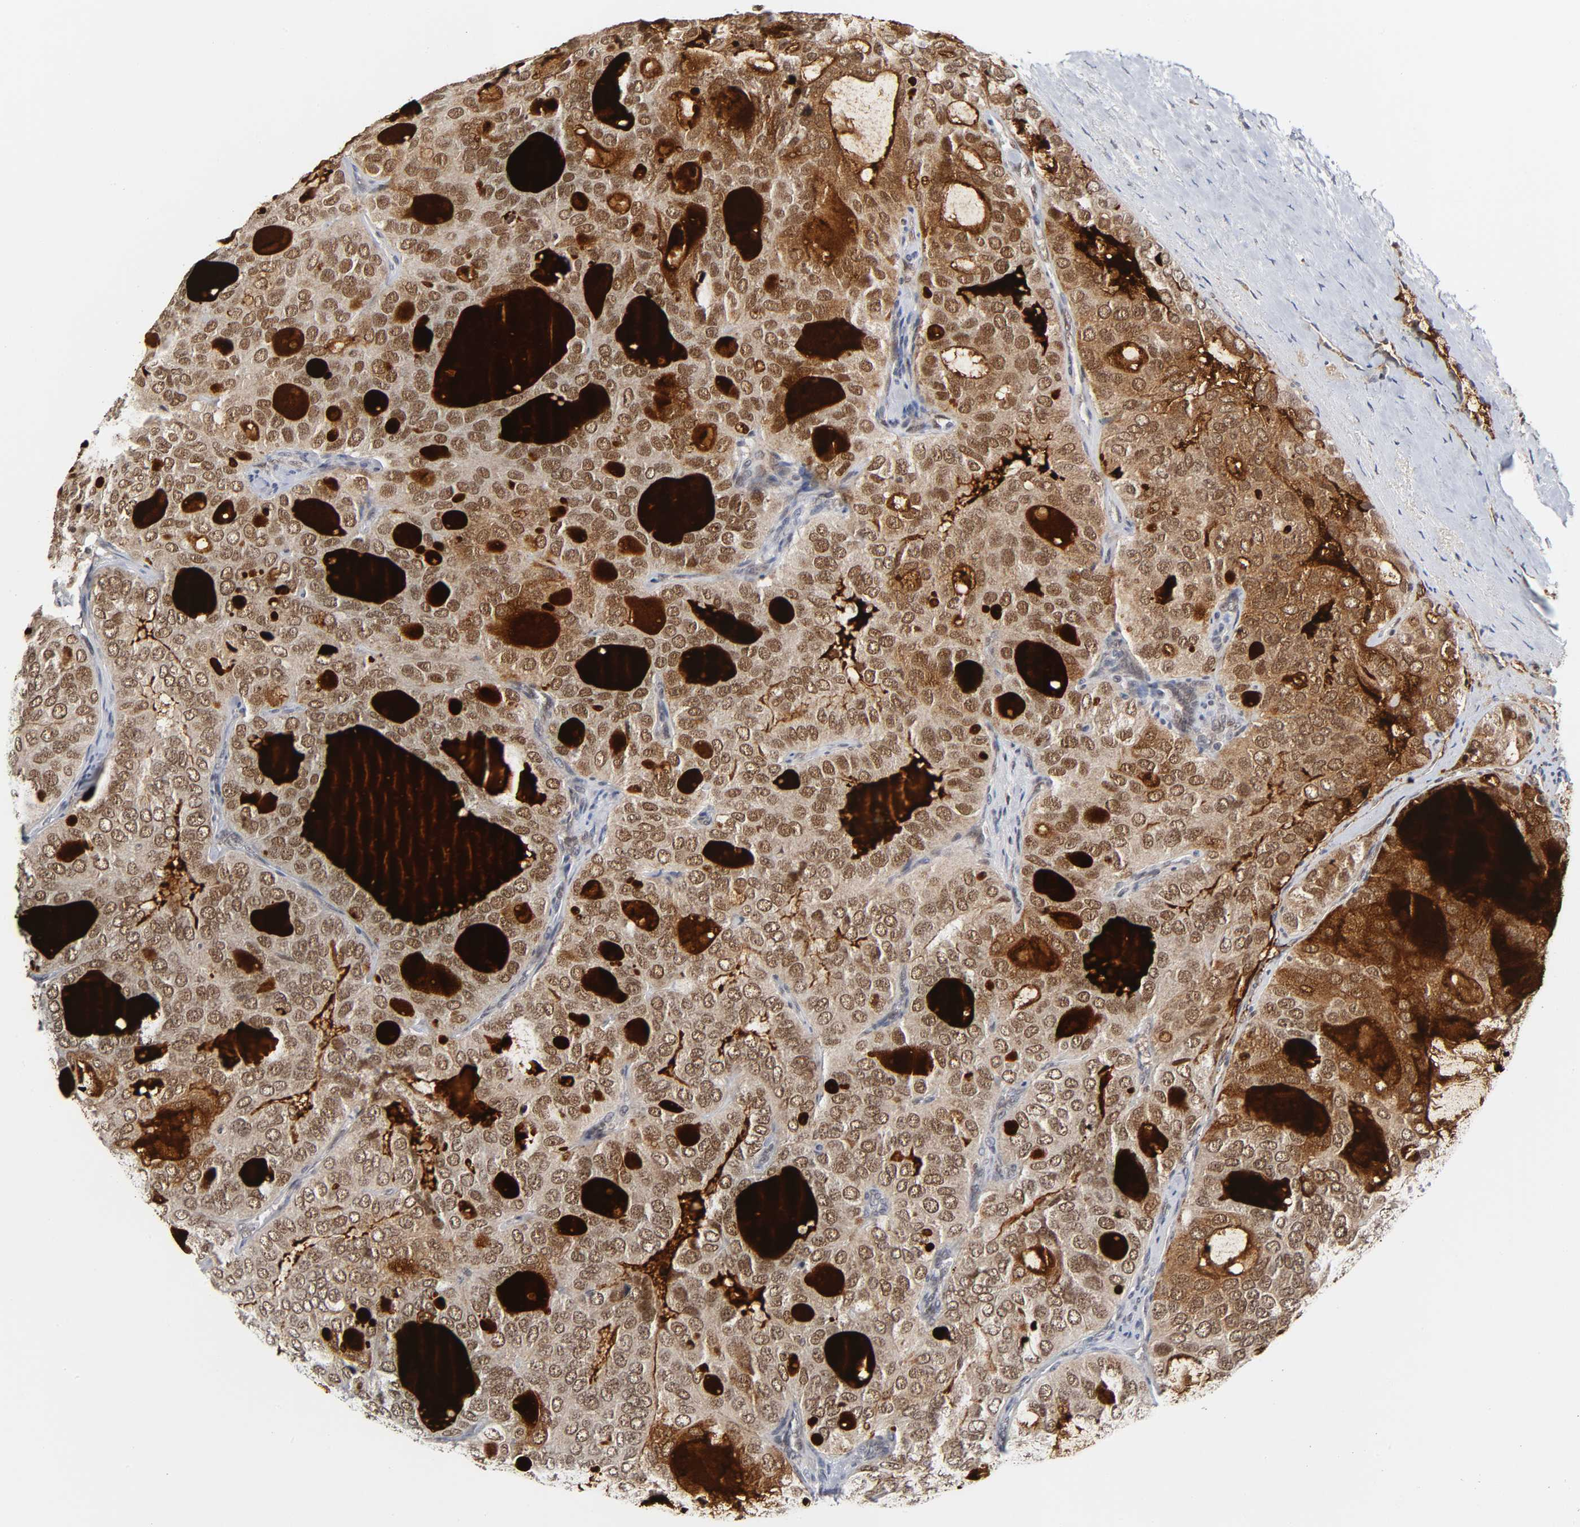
{"staining": {"intensity": "strong", "quantity": ">75%", "location": "cytoplasmic/membranous,nuclear"}, "tissue": "thyroid cancer", "cell_type": "Tumor cells", "image_type": "cancer", "snomed": [{"axis": "morphology", "description": "Follicular adenoma carcinoma, NOS"}, {"axis": "topography", "description": "Thyroid gland"}], "caption": "IHC image of thyroid follicular adenoma carcinoma stained for a protein (brown), which demonstrates high levels of strong cytoplasmic/membranous and nuclear expression in approximately >75% of tumor cells.", "gene": "KAT2B", "patient": {"sex": "male", "age": 75}}